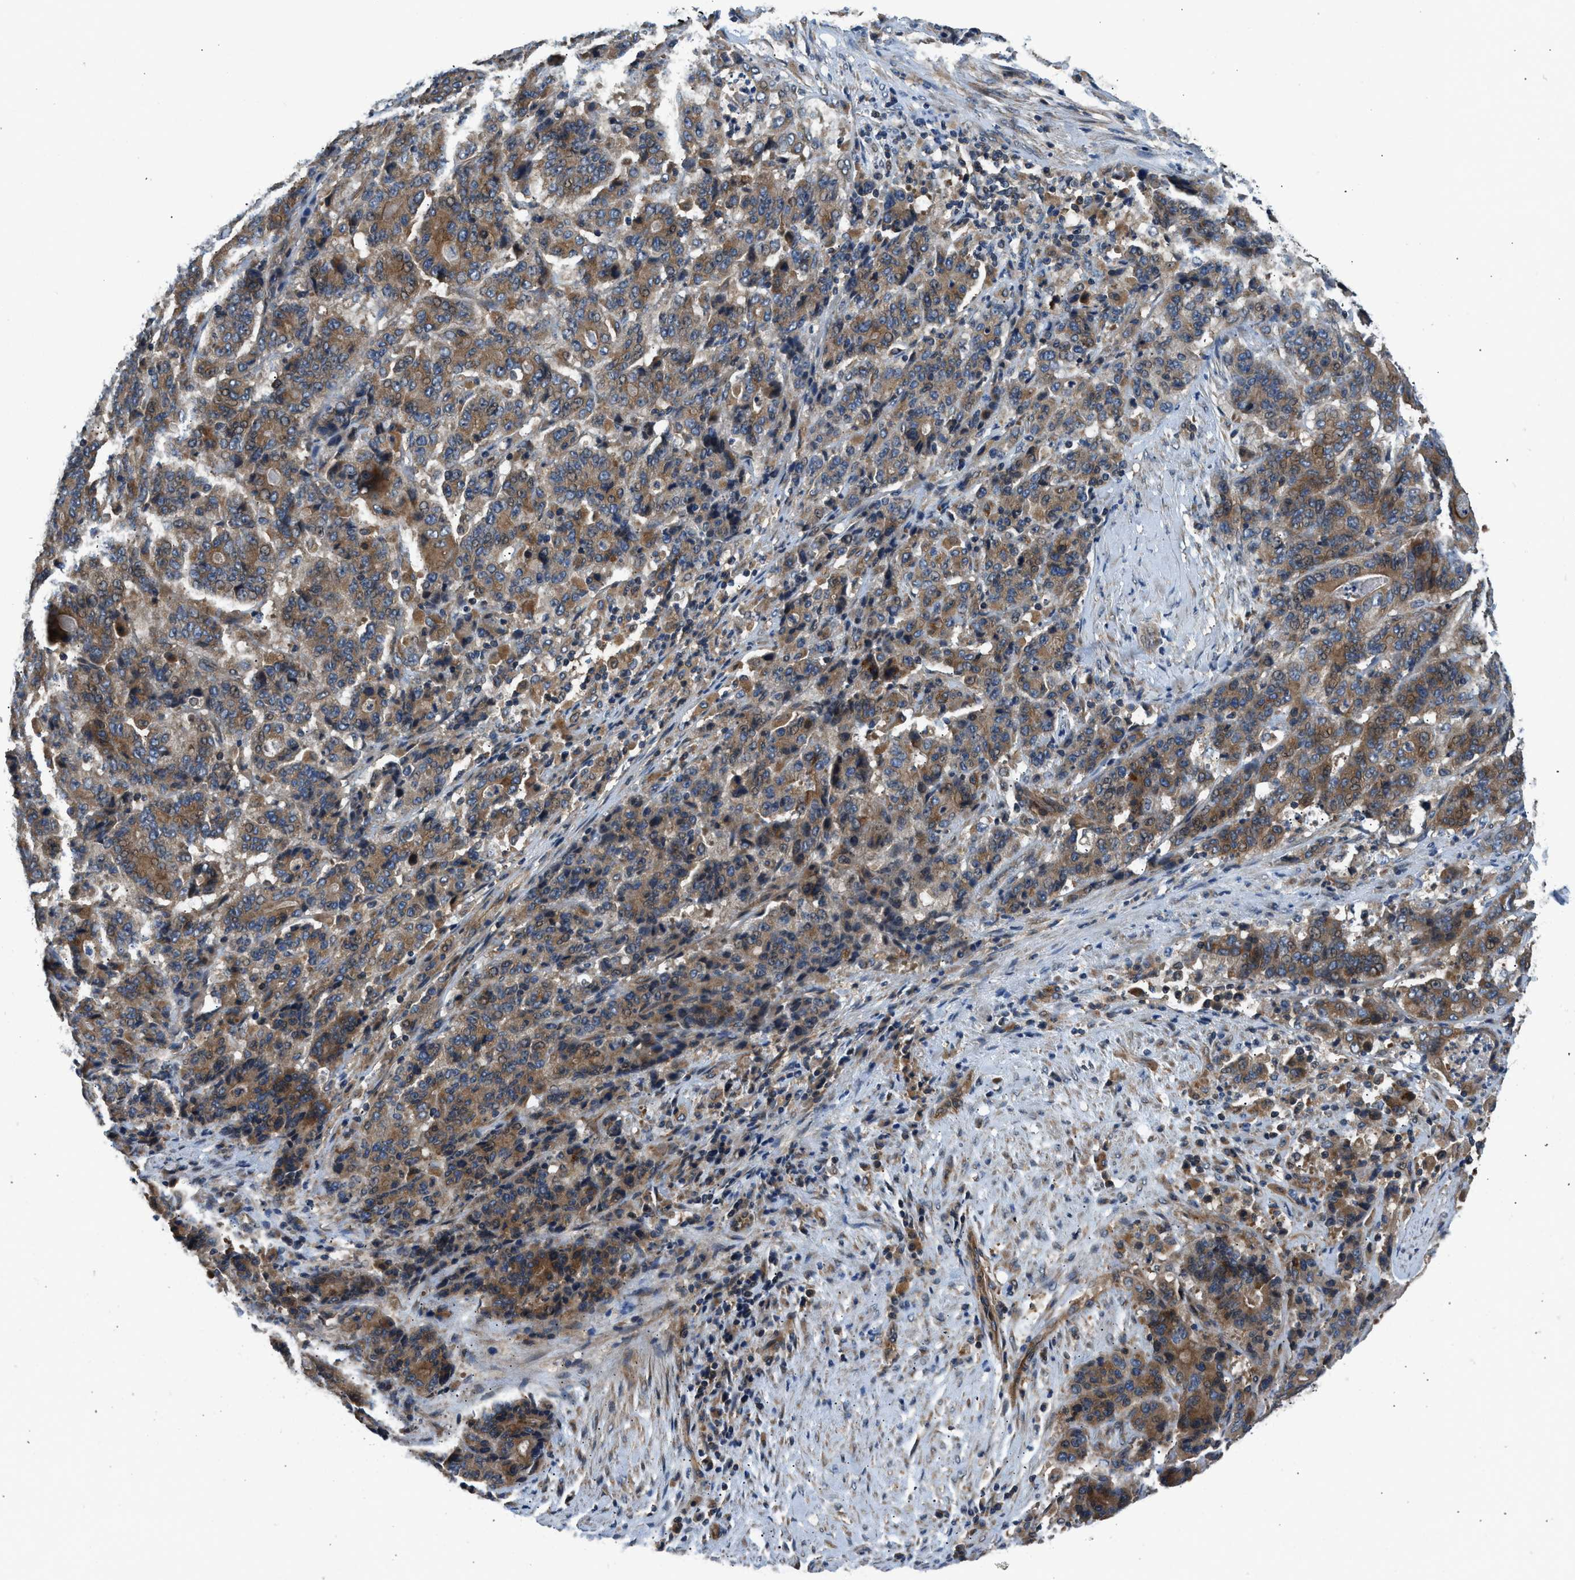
{"staining": {"intensity": "moderate", "quantity": ">75%", "location": "cytoplasmic/membranous"}, "tissue": "stomach cancer", "cell_type": "Tumor cells", "image_type": "cancer", "snomed": [{"axis": "morphology", "description": "Adenocarcinoma, NOS"}, {"axis": "topography", "description": "Stomach"}], "caption": "This image shows immunohistochemistry staining of stomach adenocarcinoma, with medium moderate cytoplasmic/membranous expression in approximately >75% of tumor cells.", "gene": "IL3RA", "patient": {"sex": "female", "age": 73}}